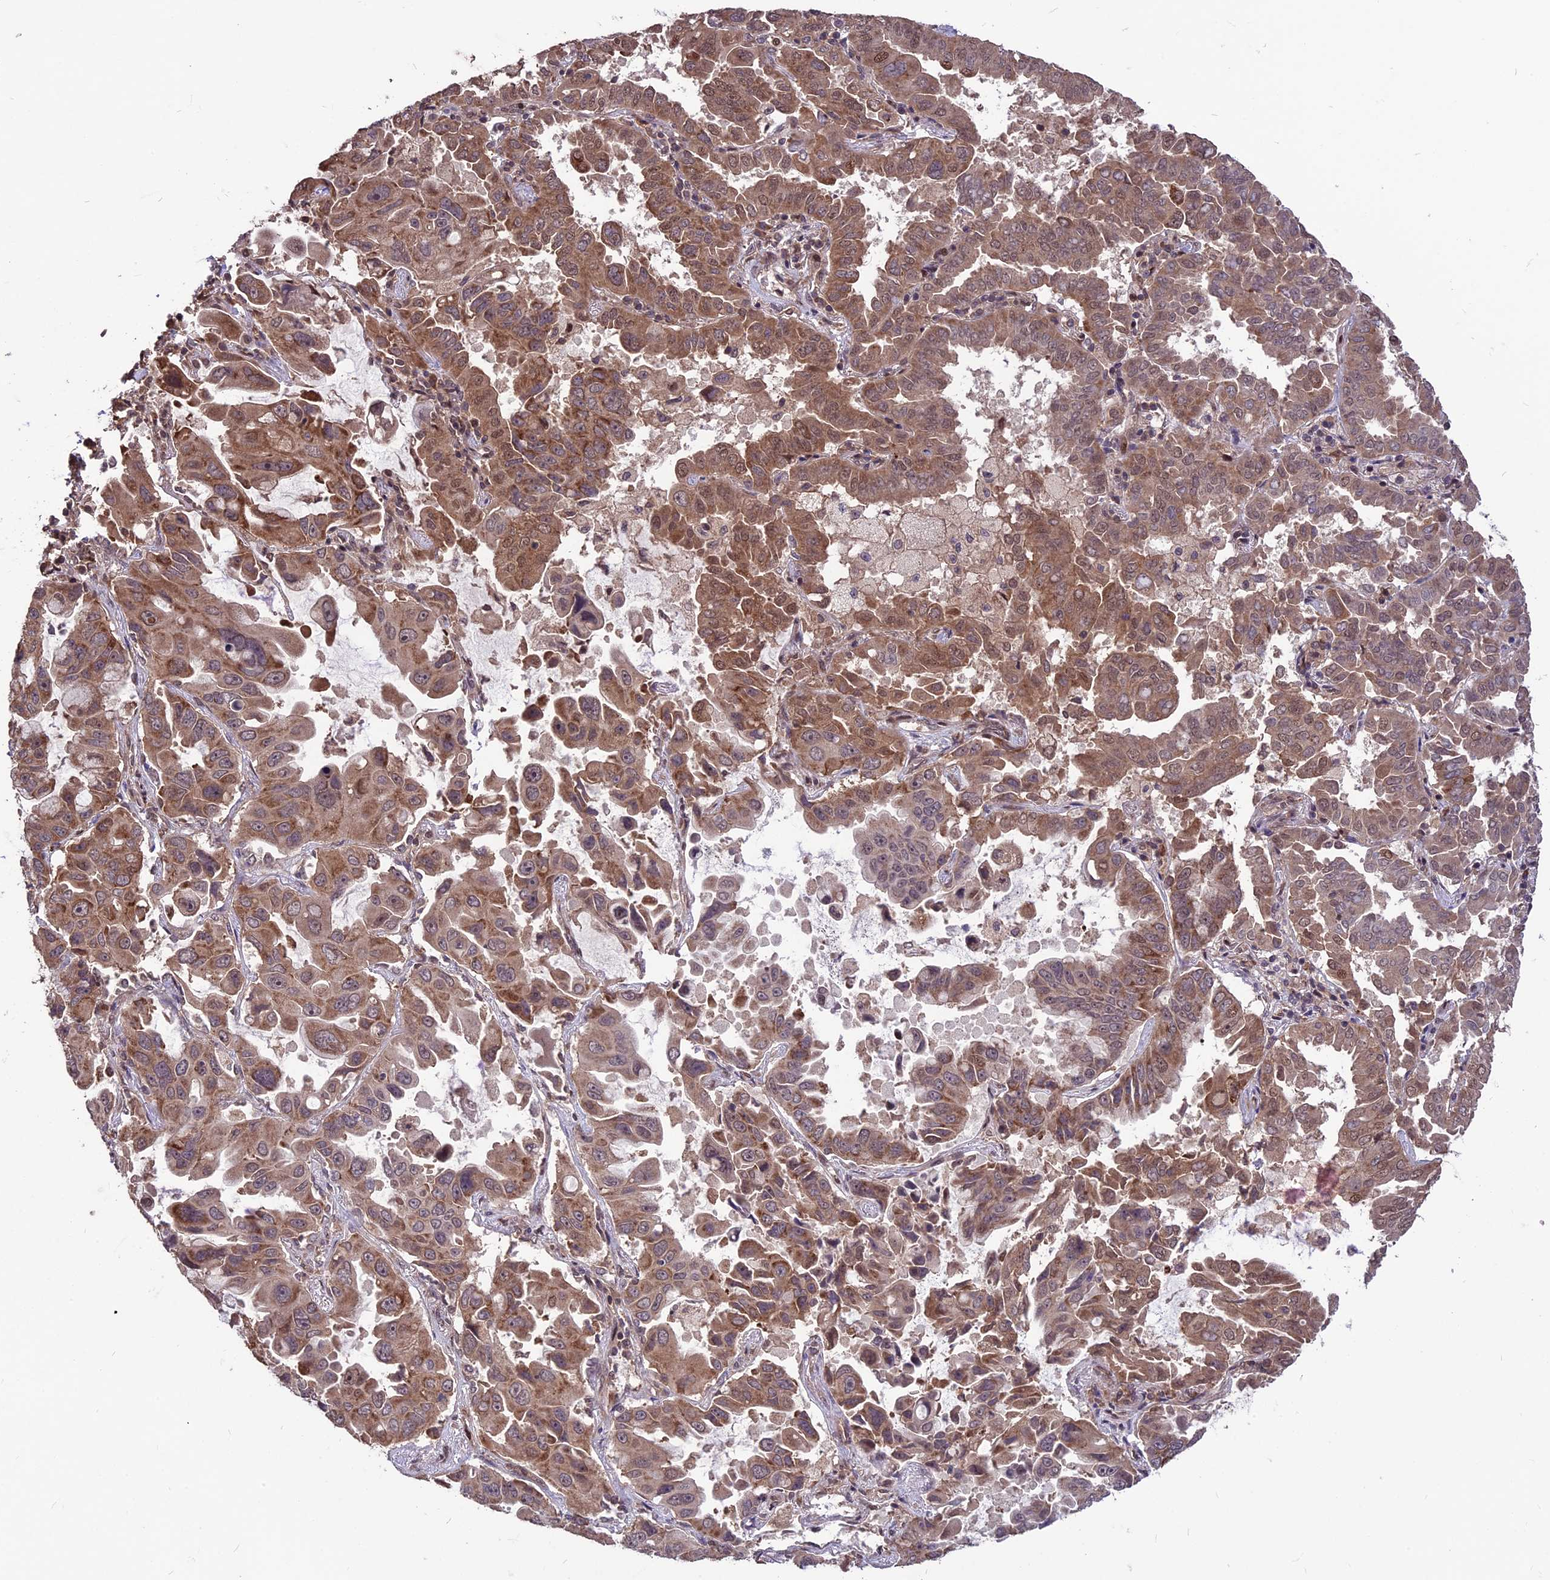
{"staining": {"intensity": "moderate", "quantity": ">75%", "location": "cytoplasmic/membranous"}, "tissue": "lung cancer", "cell_type": "Tumor cells", "image_type": "cancer", "snomed": [{"axis": "morphology", "description": "Adenocarcinoma, NOS"}, {"axis": "topography", "description": "Lung"}], "caption": "Lung adenocarcinoma stained with DAB (3,3'-diaminobenzidine) immunohistochemistry displays medium levels of moderate cytoplasmic/membranous positivity in about >75% of tumor cells.", "gene": "ZNF598", "patient": {"sex": "male", "age": 64}}